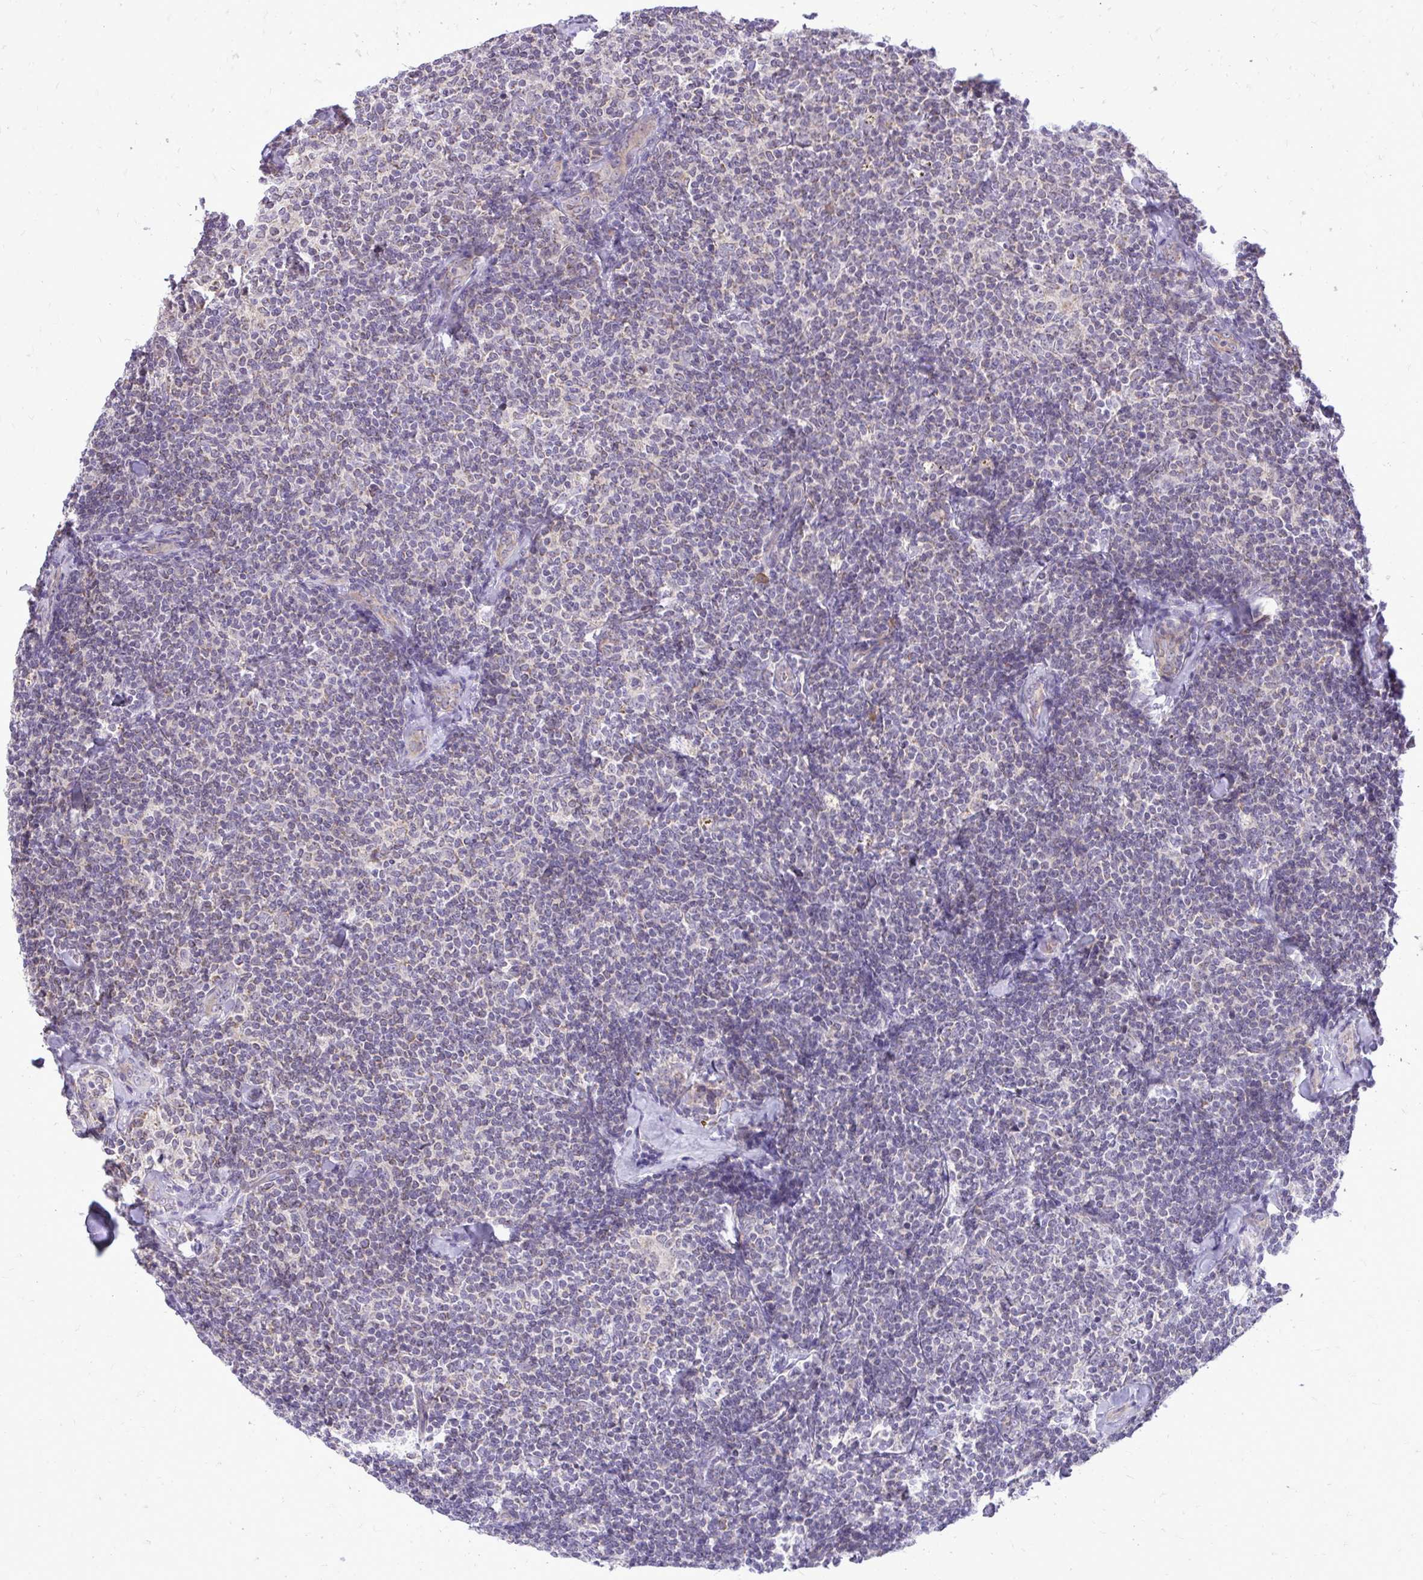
{"staining": {"intensity": "negative", "quantity": "none", "location": "none"}, "tissue": "lymphoma", "cell_type": "Tumor cells", "image_type": "cancer", "snomed": [{"axis": "morphology", "description": "Malignant lymphoma, non-Hodgkin's type, Low grade"}, {"axis": "topography", "description": "Lymph node"}], "caption": "DAB immunohistochemical staining of lymphoma shows no significant expression in tumor cells. (DAB (3,3'-diaminobenzidine) IHC visualized using brightfield microscopy, high magnification).", "gene": "SPTBN2", "patient": {"sex": "female", "age": 56}}